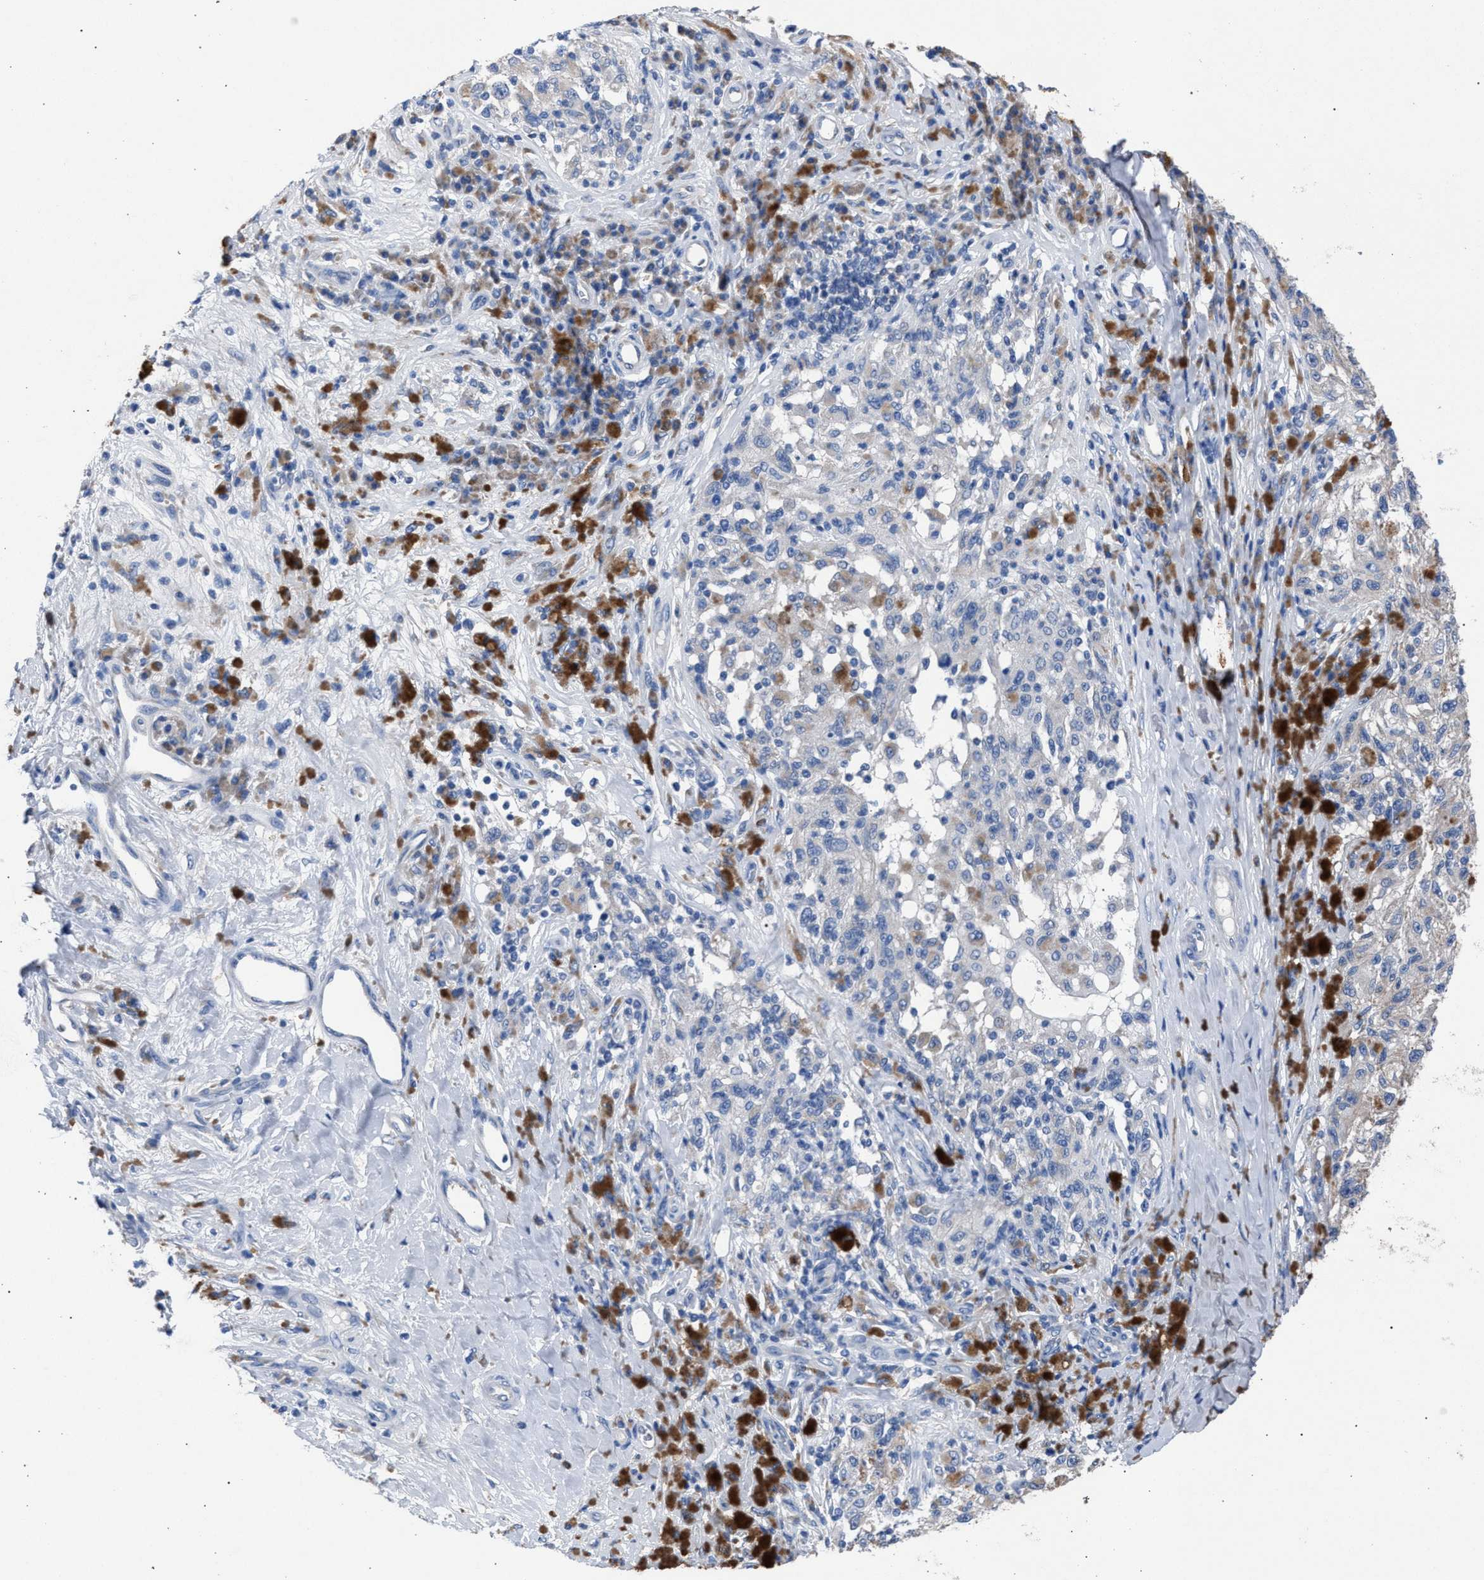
{"staining": {"intensity": "negative", "quantity": "none", "location": "none"}, "tissue": "melanoma", "cell_type": "Tumor cells", "image_type": "cancer", "snomed": [{"axis": "morphology", "description": "Malignant melanoma, NOS"}, {"axis": "topography", "description": "Skin"}], "caption": "Immunohistochemical staining of human melanoma exhibits no significant expression in tumor cells.", "gene": "CRYZ", "patient": {"sex": "female", "age": 73}}